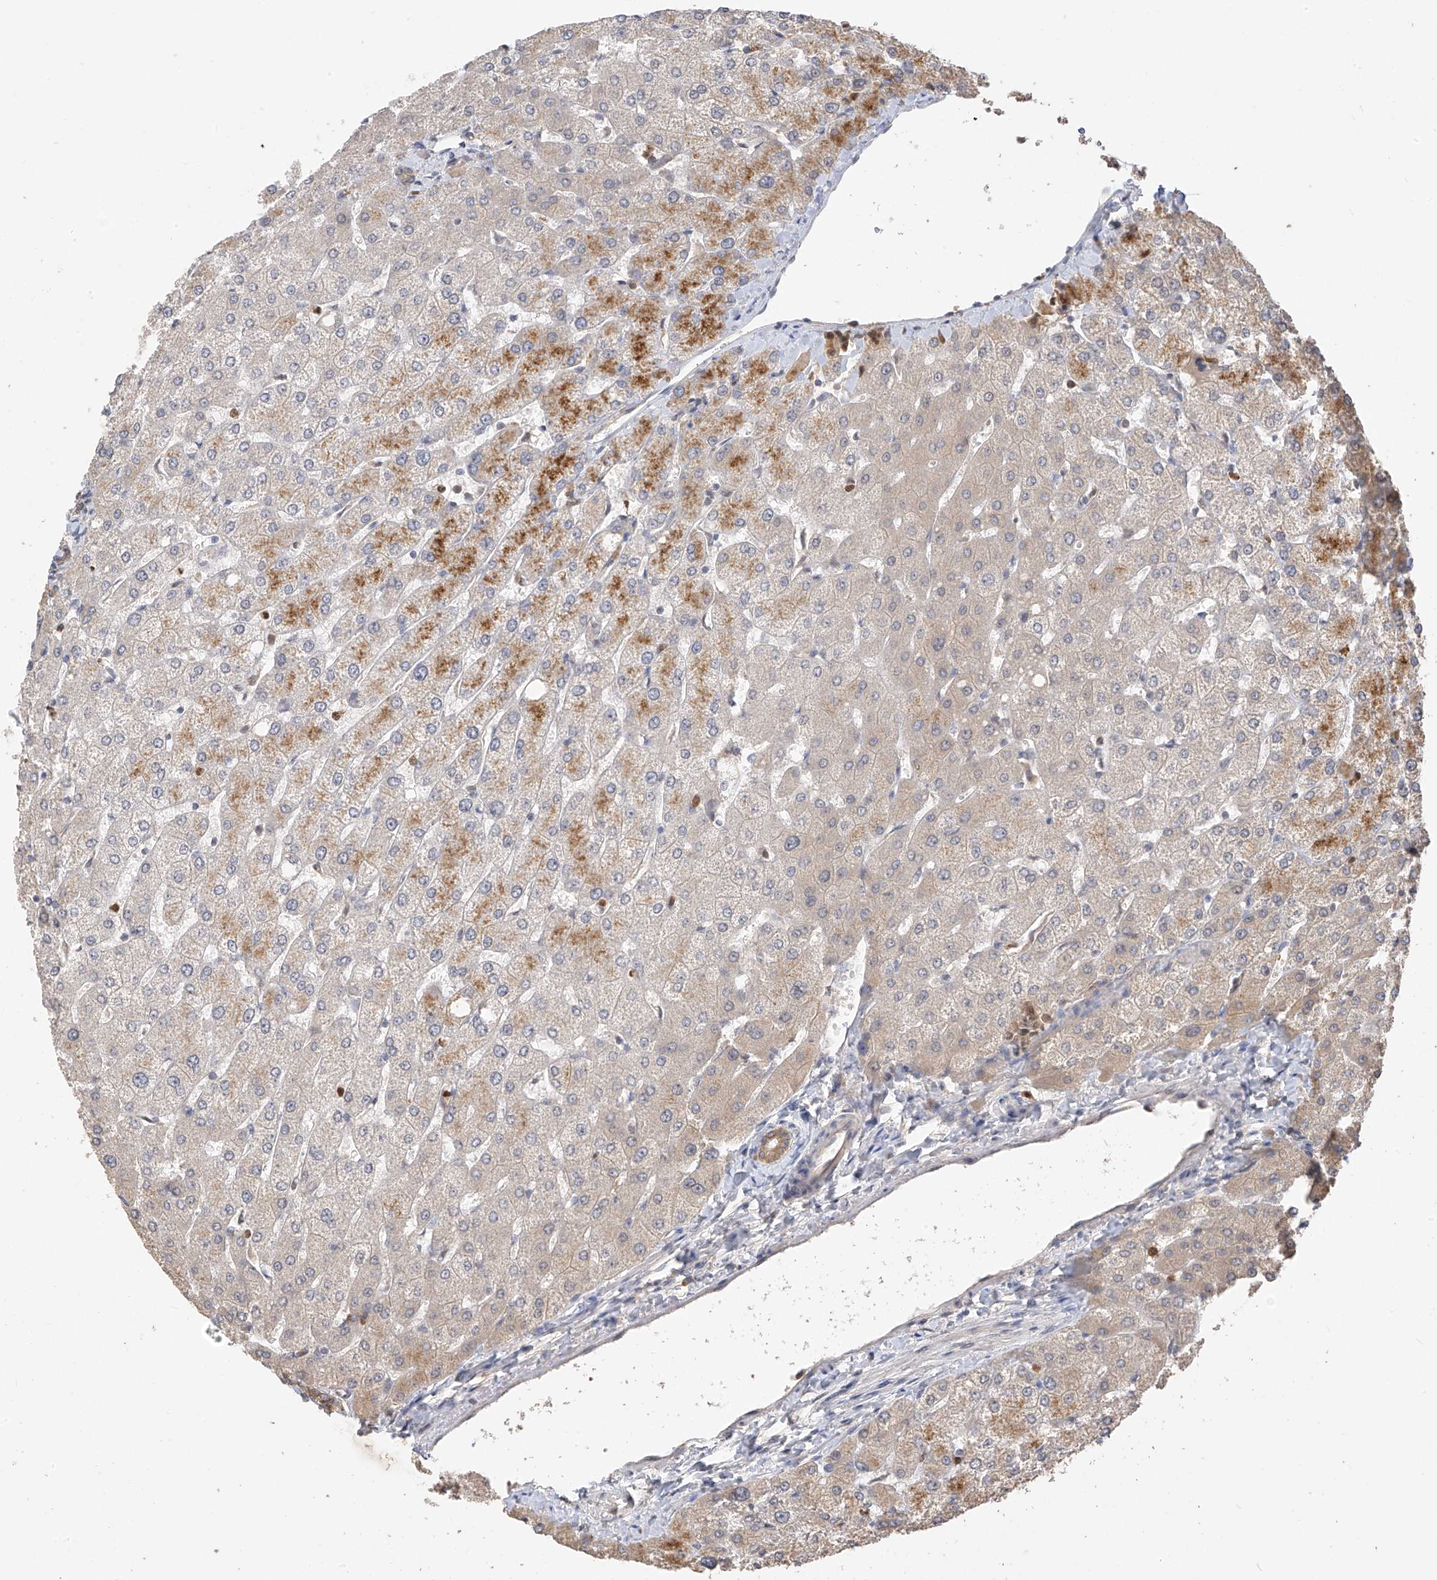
{"staining": {"intensity": "moderate", "quantity": "25%-75%", "location": "cytoplasmic/membranous"}, "tissue": "liver", "cell_type": "Cholangiocytes", "image_type": "normal", "snomed": [{"axis": "morphology", "description": "Normal tissue, NOS"}, {"axis": "topography", "description": "Liver"}], "caption": "Moderate cytoplasmic/membranous protein positivity is appreciated in approximately 25%-75% of cholangiocytes in liver. The staining was performed using DAB to visualize the protein expression in brown, while the nuclei were stained in blue with hematoxylin (Magnification: 20x).", "gene": "OFD1", "patient": {"sex": "female", "age": 54}}